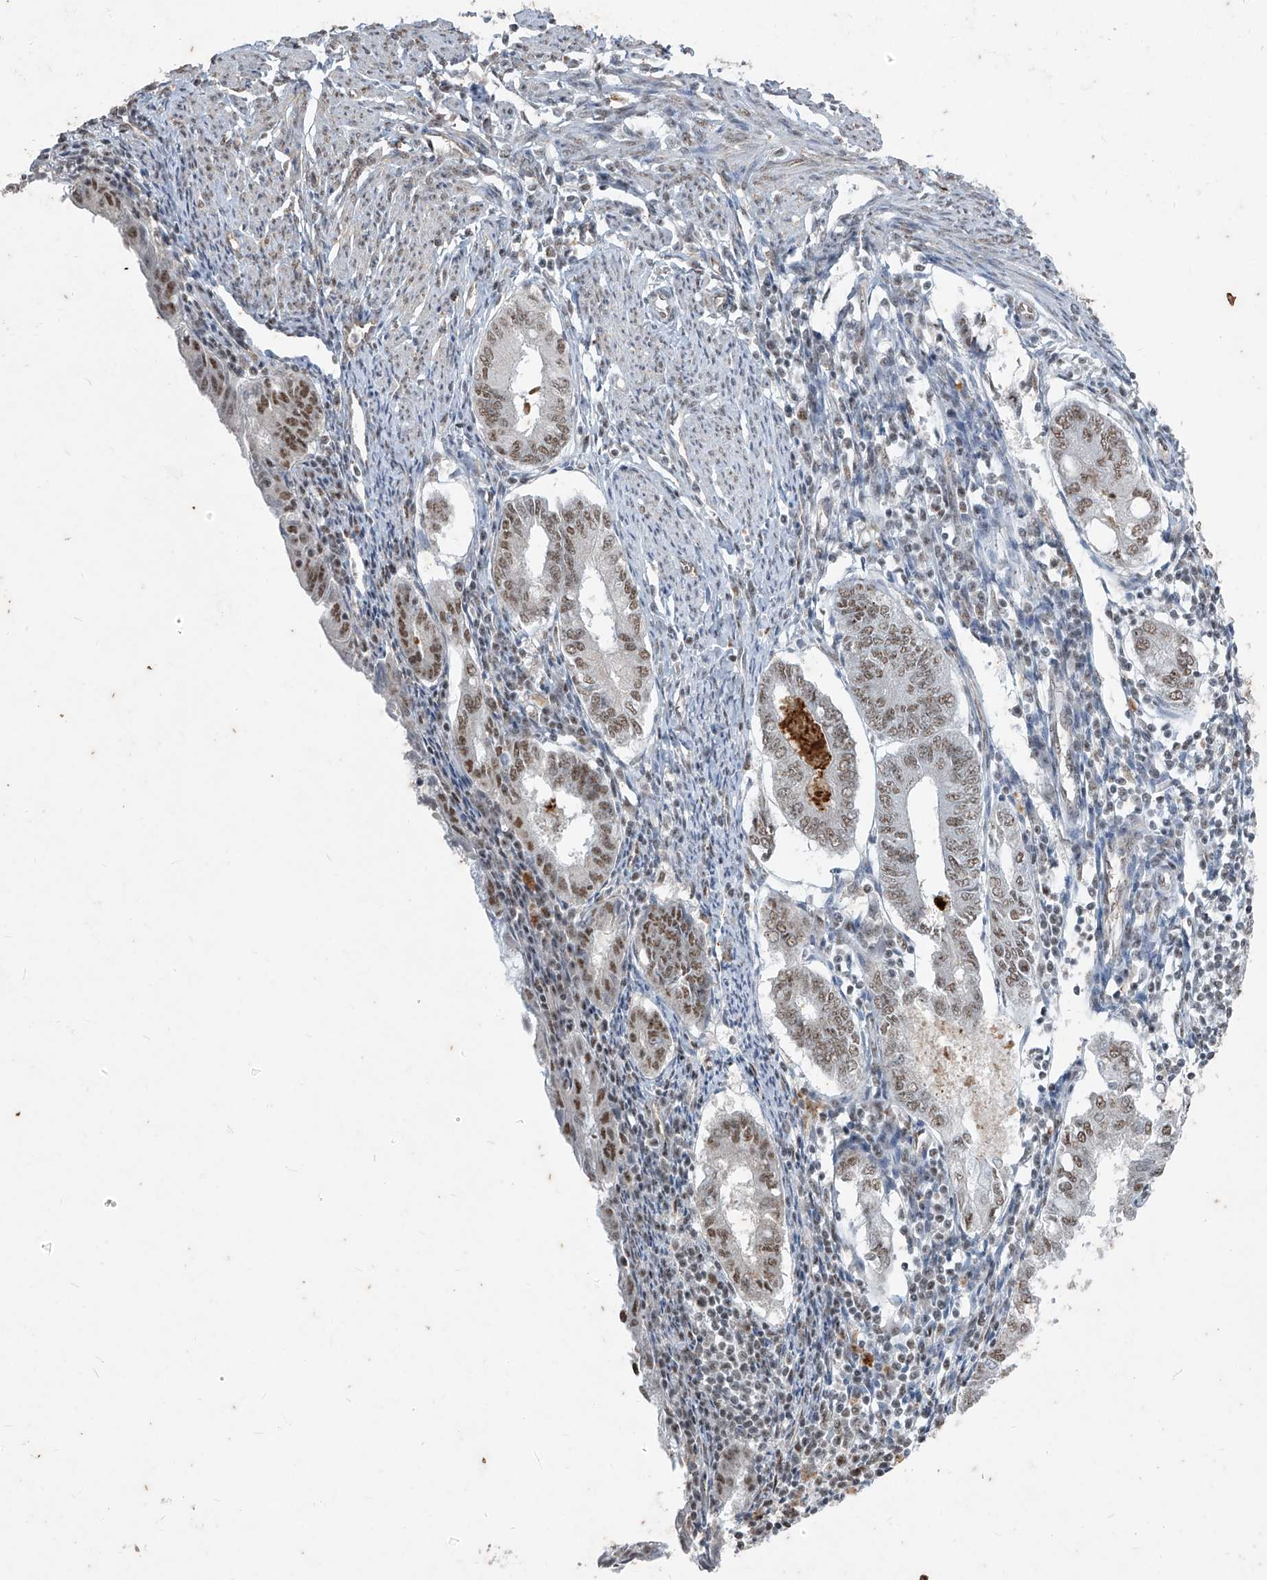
{"staining": {"intensity": "moderate", "quantity": ">75%", "location": "nuclear"}, "tissue": "endometrial cancer", "cell_type": "Tumor cells", "image_type": "cancer", "snomed": [{"axis": "morphology", "description": "Adenocarcinoma, NOS"}, {"axis": "topography", "description": "Endometrium"}], "caption": "This image demonstrates immunohistochemistry staining of human adenocarcinoma (endometrial), with medium moderate nuclear expression in approximately >75% of tumor cells.", "gene": "TFEC", "patient": {"sex": "female", "age": 86}}